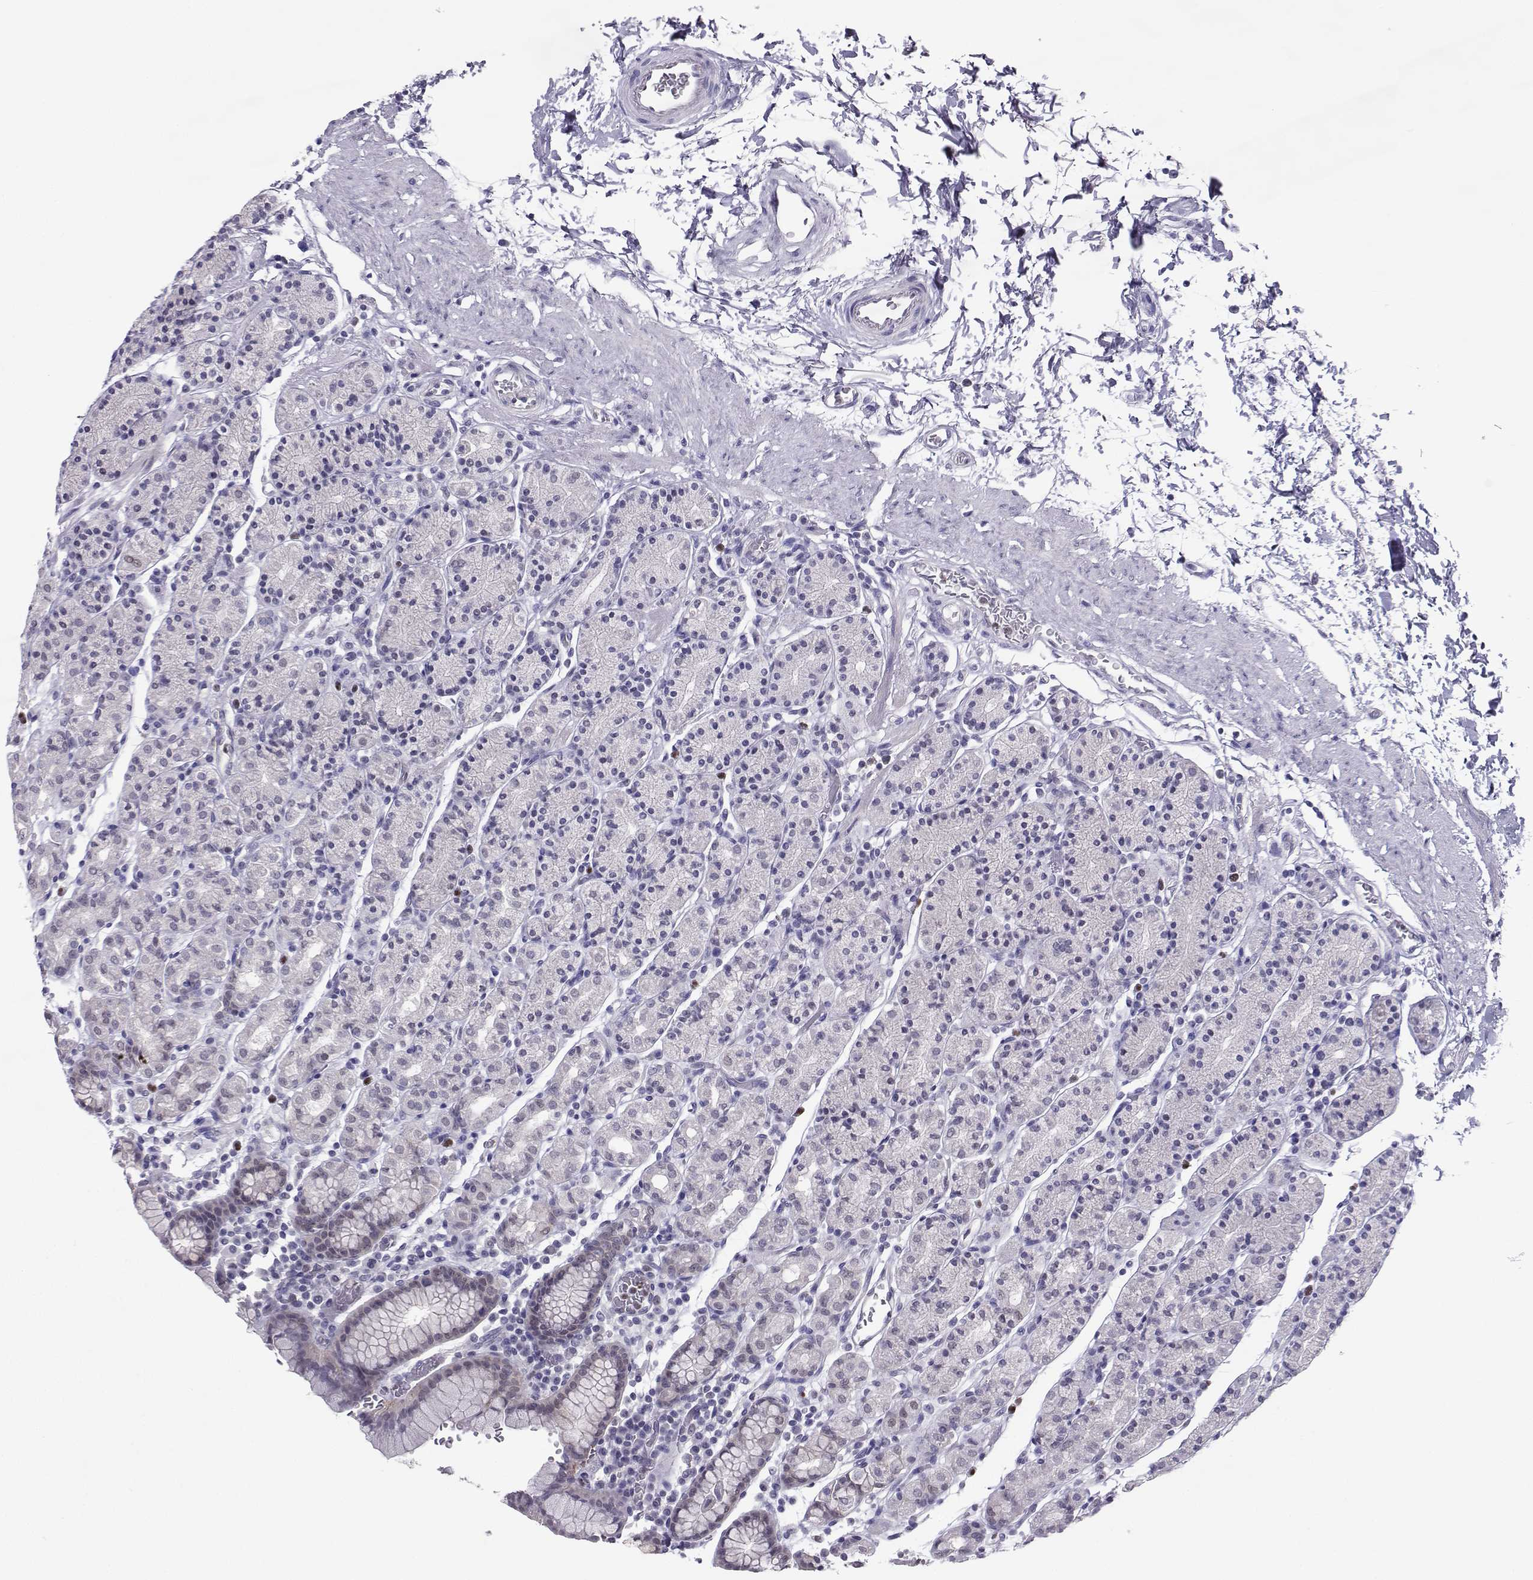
{"staining": {"intensity": "negative", "quantity": "none", "location": "none"}, "tissue": "stomach", "cell_type": "Glandular cells", "image_type": "normal", "snomed": [{"axis": "morphology", "description": "Normal tissue, NOS"}, {"axis": "topography", "description": "Stomach, upper"}, {"axis": "topography", "description": "Stomach"}], "caption": "A photomicrograph of human stomach is negative for staining in glandular cells. The staining was performed using DAB (3,3'-diaminobenzidine) to visualize the protein expression in brown, while the nuclei were stained in blue with hematoxylin (Magnification: 20x).", "gene": "TEDC2", "patient": {"sex": "male", "age": 62}}